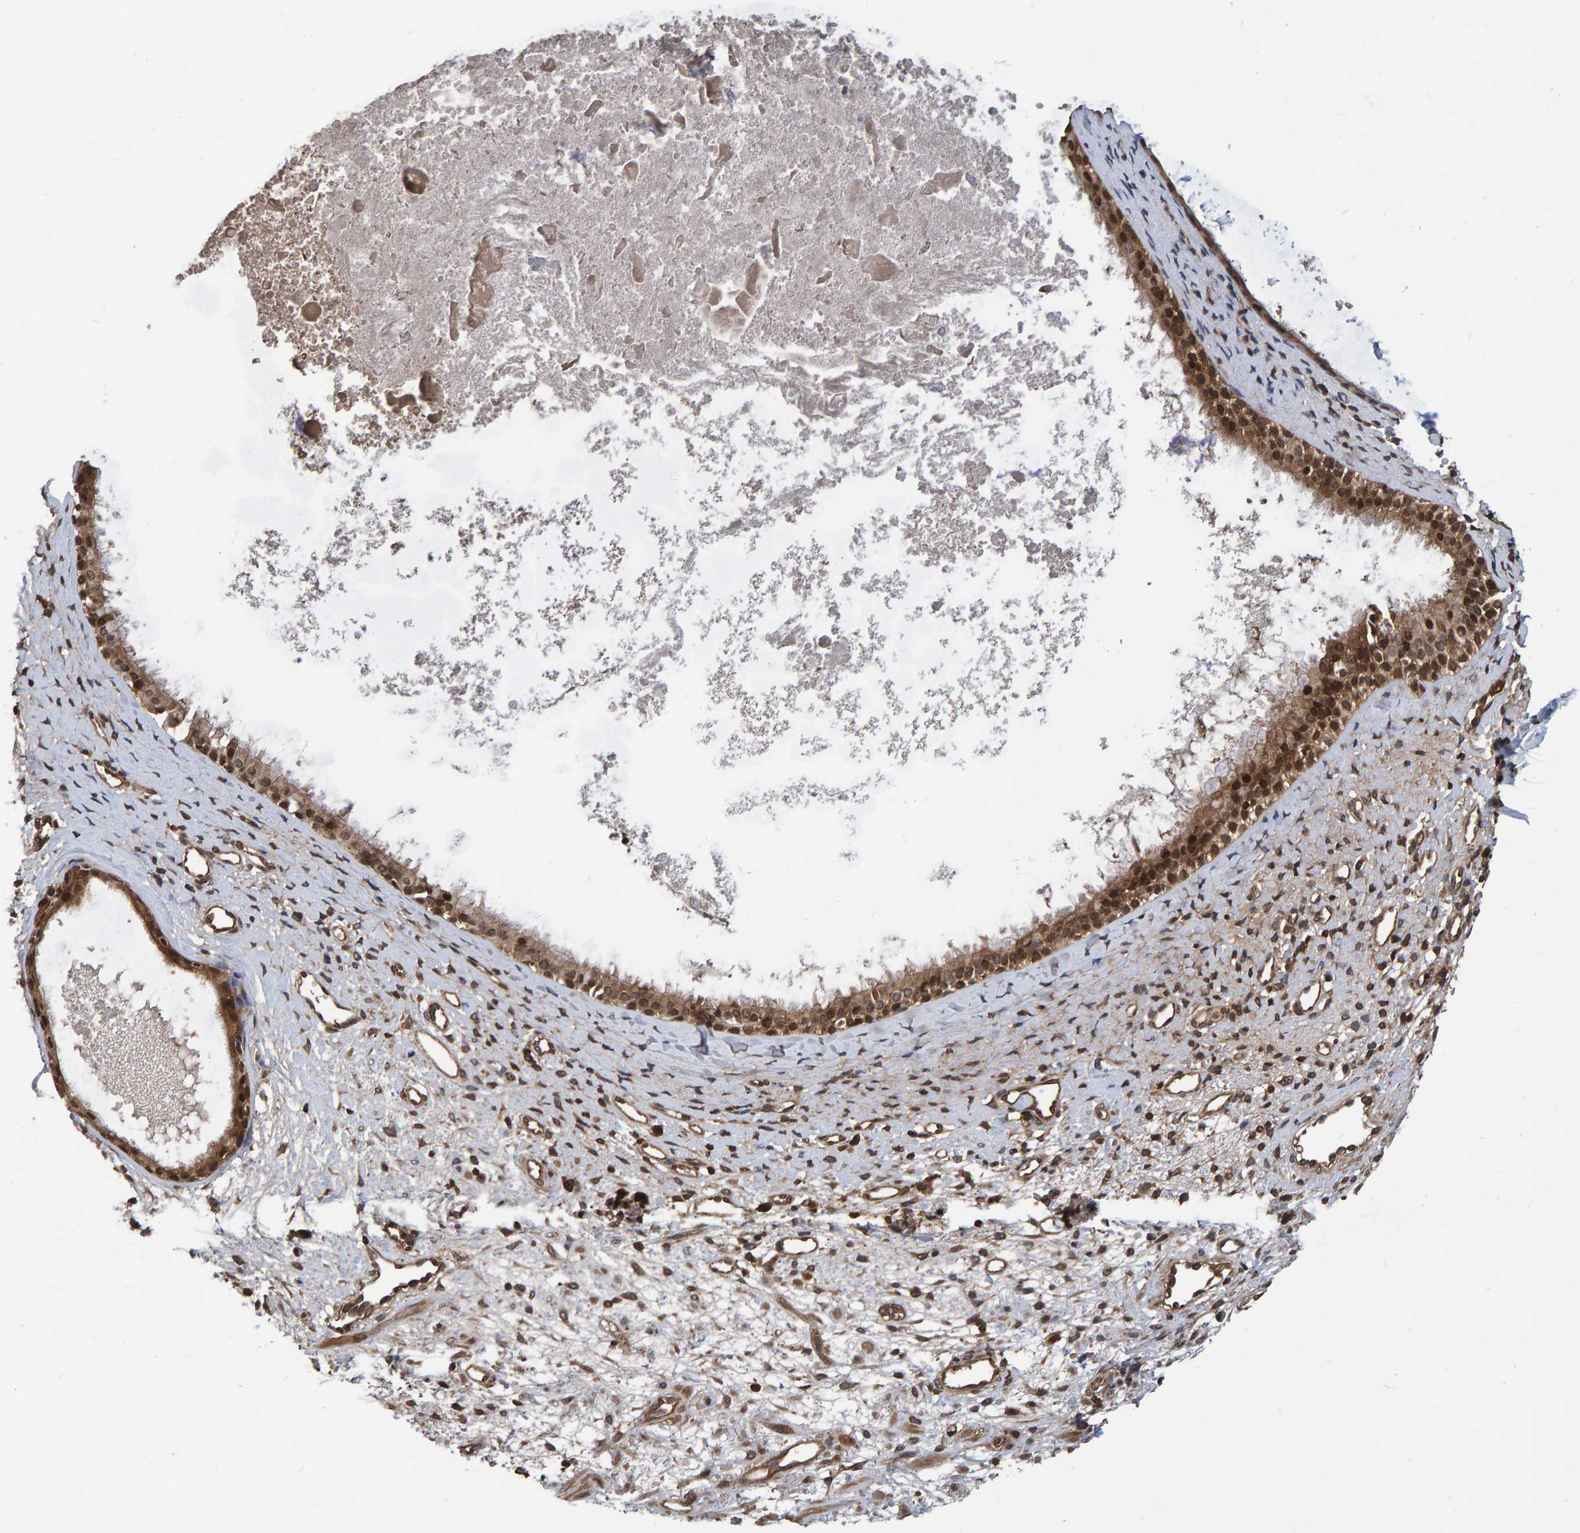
{"staining": {"intensity": "moderate", "quantity": ">75%", "location": "cytoplasmic/membranous,nuclear"}, "tissue": "nasopharynx", "cell_type": "Respiratory epithelial cells", "image_type": "normal", "snomed": [{"axis": "morphology", "description": "Normal tissue, NOS"}, {"axis": "topography", "description": "Nasopharynx"}], "caption": "Immunohistochemistry of unremarkable nasopharynx displays medium levels of moderate cytoplasmic/membranous,nuclear staining in about >75% of respiratory epithelial cells.", "gene": "GAB2", "patient": {"sex": "male", "age": 22}}